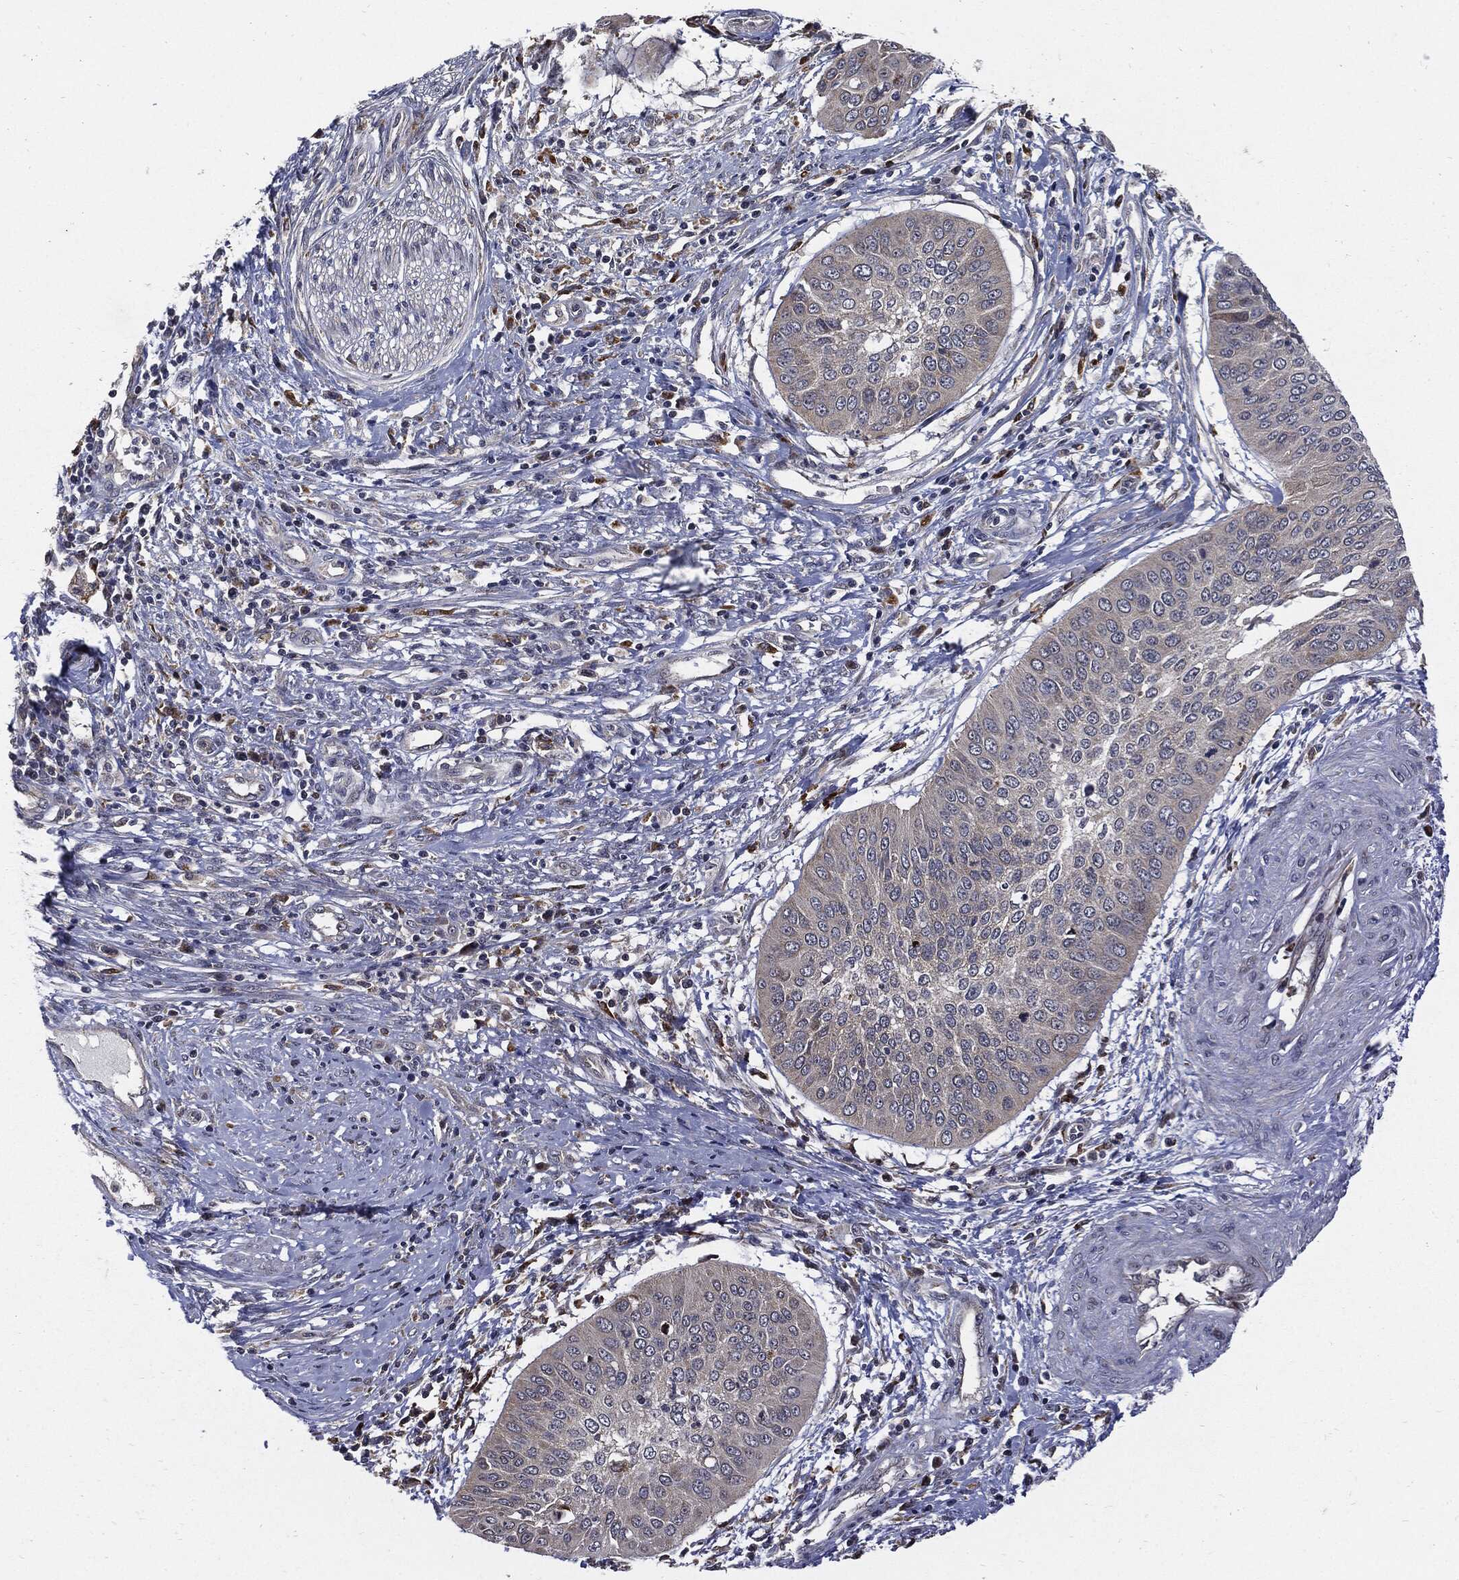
{"staining": {"intensity": "negative", "quantity": "none", "location": "none"}, "tissue": "cervical cancer", "cell_type": "Tumor cells", "image_type": "cancer", "snomed": [{"axis": "morphology", "description": "Normal tissue, NOS"}, {"axis": "morphology", "description": "Squamous cell carcinoma, NOS"}, {"axis": "topography", "description": "Cervix"}], "caption": "Tumor cells show no significant protein staining in squamous cell carcinoma (cervical). (Stains: DAB immunohistochemistry (IHC) with hematoxylin counter stain, Microscopy: brightfield microscopy at high magnification).", "gene": "SLC31A2", "patient": {"sex": "female", "age": 39}}